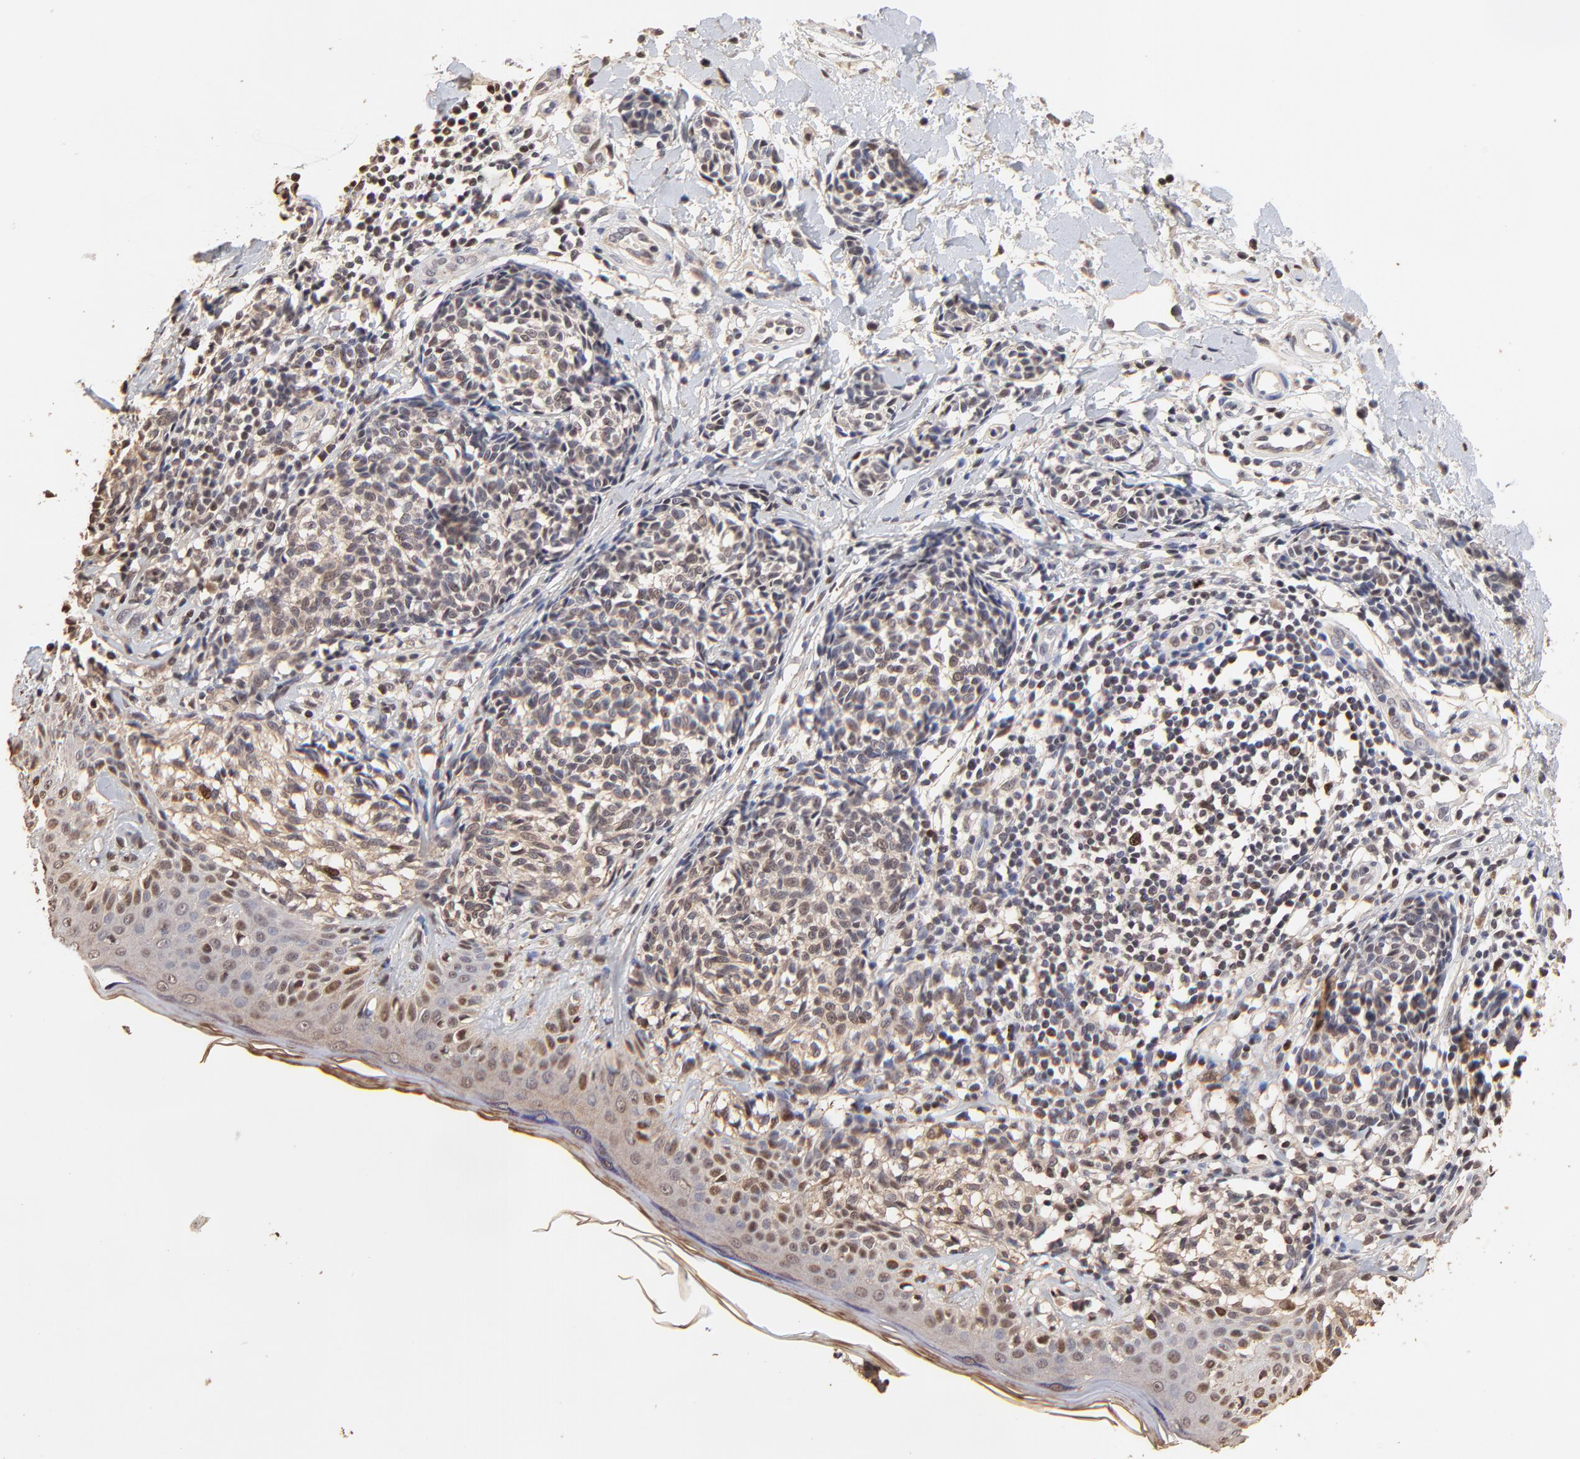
{"staining": {"intensity": "weak", "quantity": "<25%", "location": "nuclear"}, "tissue": "melanoma", "cell_type": "Tumor cells", "image_type": "cancer", "snomed": [{"axis": "morphology", "description": "Malignant melanoma, NOS"}, {"axis": "topography", "description": "Skin"}], "caption": "High power microscopy photomicrograph of an immunohistochemistry micrograph of melanoma, revealing no significant staining in tumor cells.", "gene": "BIRC5", "patient": {"sex": "male", "age": 67}}